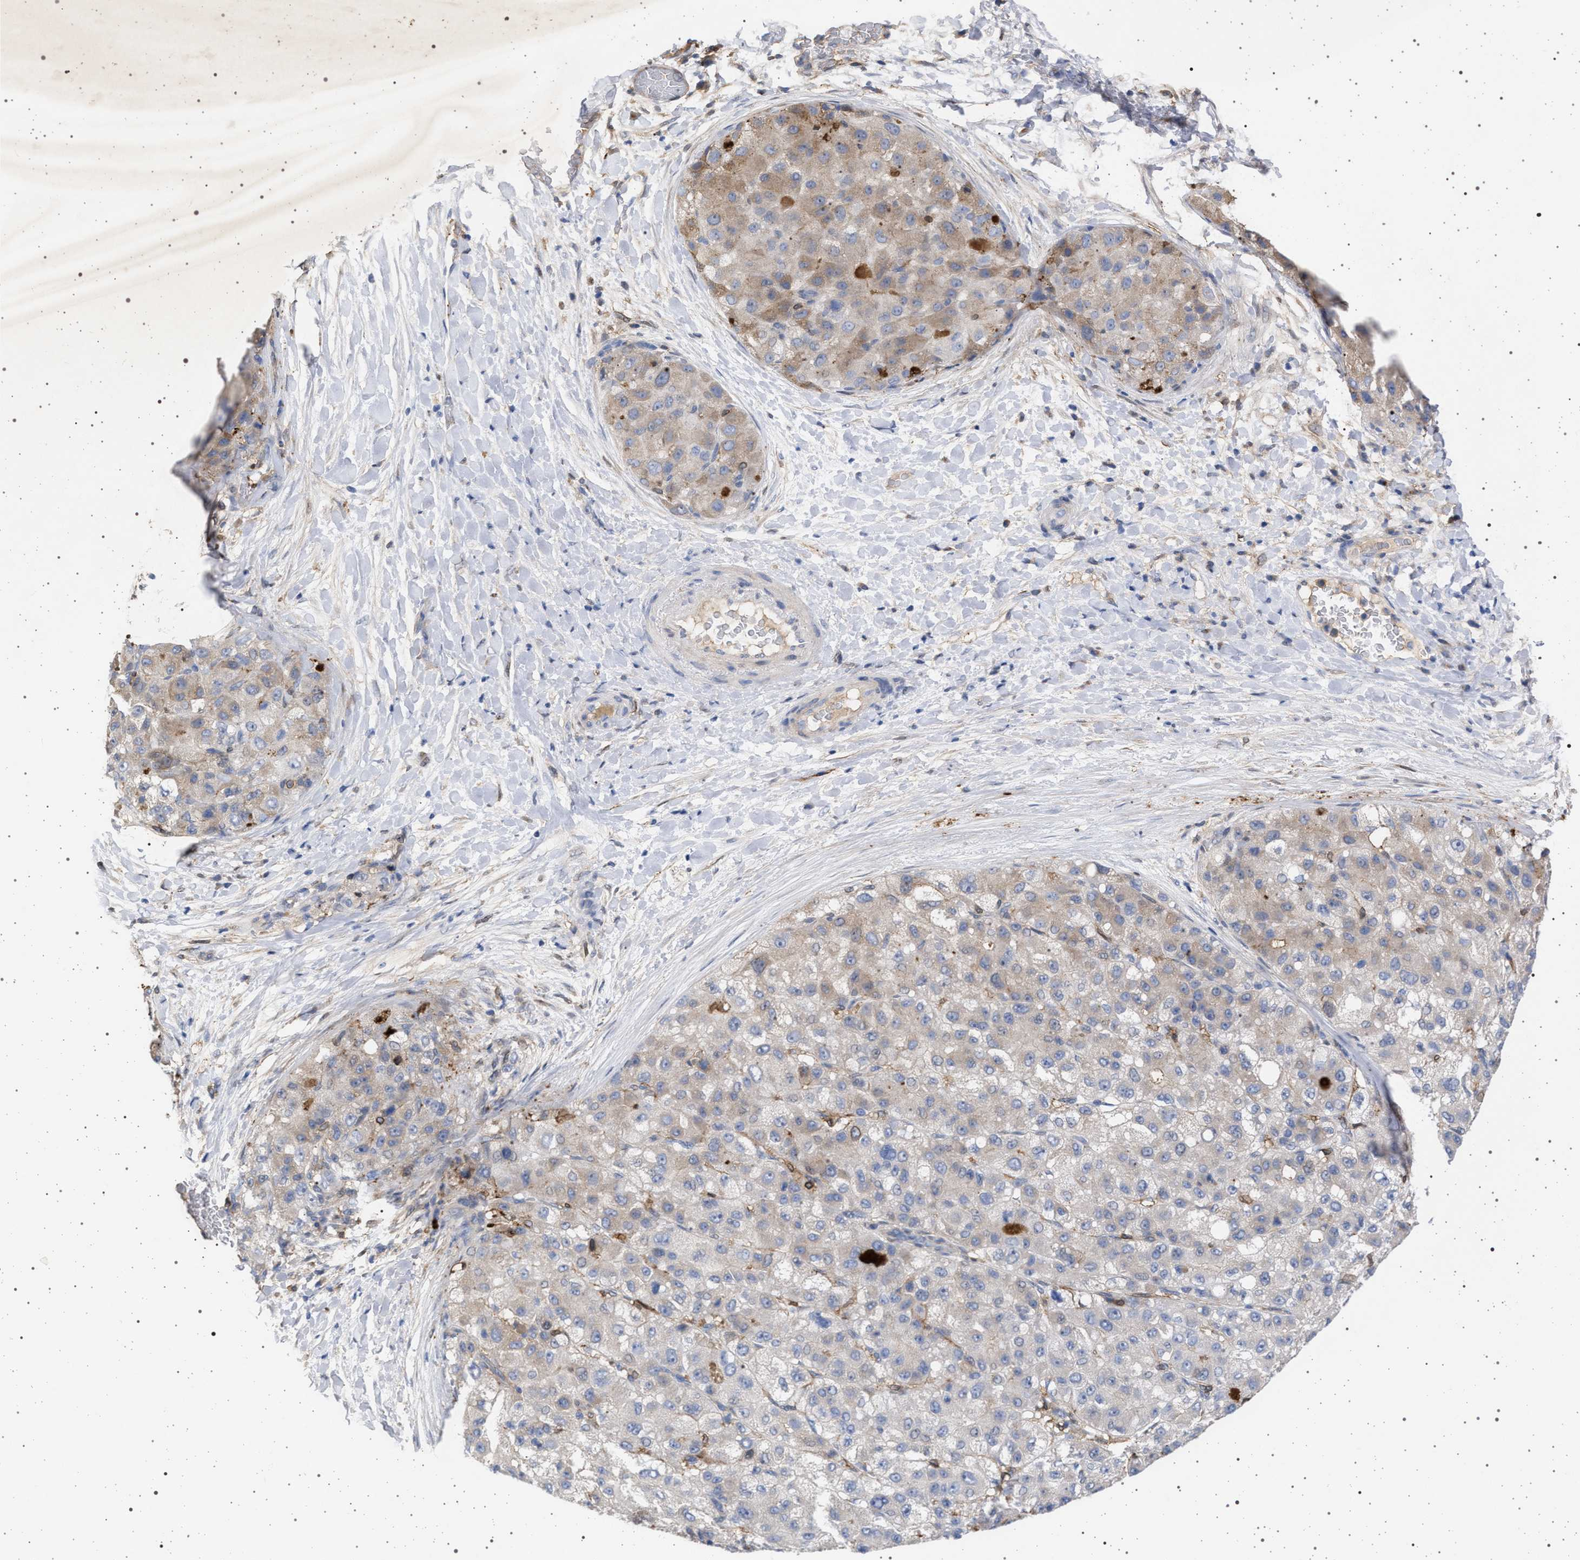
{"staining": {"intensity": "weak", "quantity": "25%-75%", "location": "cytoplasmic/membranous"}, "tissue": "liver cancer", "cell_type": "Tumor cells", "image_type": "cancer", "snomed": [{"axis": "morphology", "description": "Carcinoma, Hepatocellular, NOS"}, {"axis": "topography", "description": "Liver"}], "caption": "IHC (DAB) staining of liver cancer demonstrates weak cytoplasmic/membranous protein staining in approximately 25%-75% of tumor cells.", "gene": "PLG", "patient": {"sex": "male", "age": 80}}